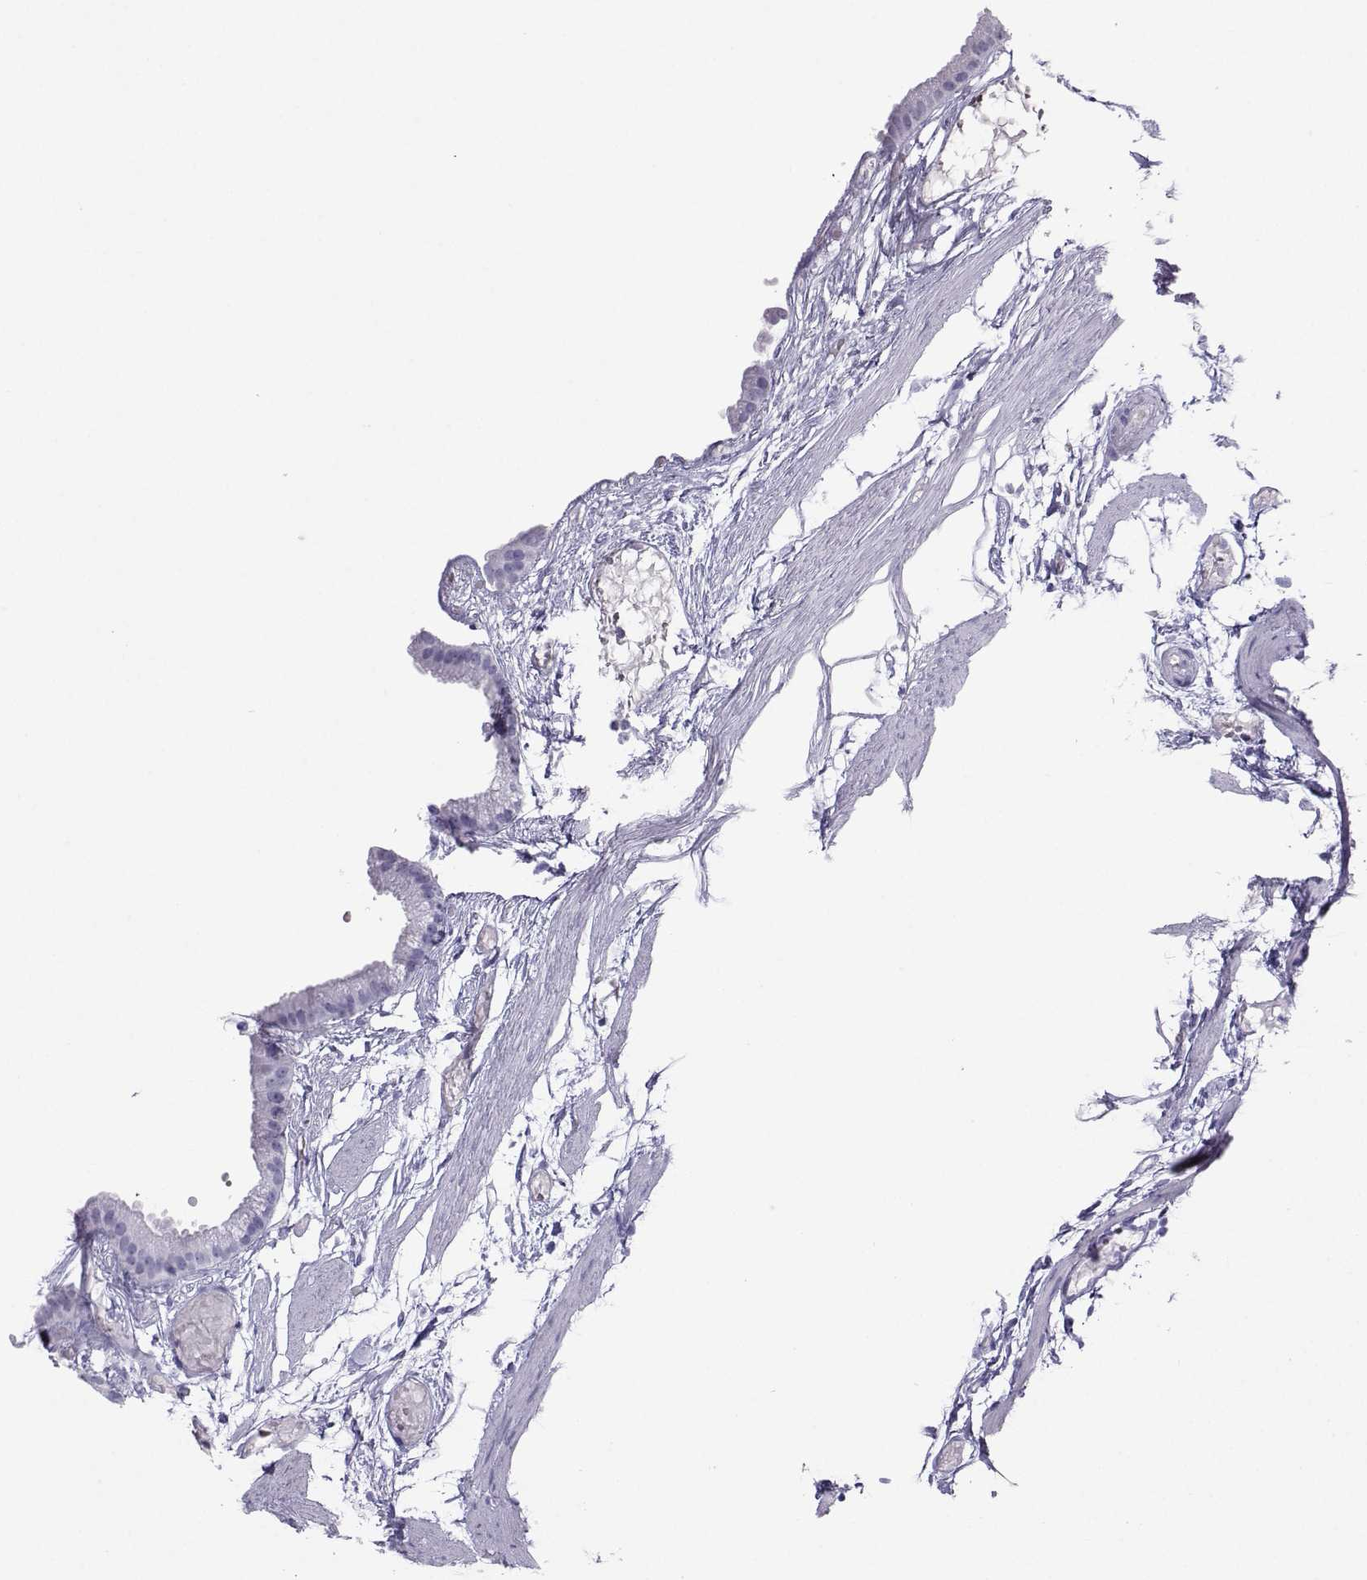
{"staining": {"intensity": "negative", "quantity": "none", "location": "none"}, "tissue": "gallbladder", "cell_type": "Glandular cells", "image_type": "normal", "snomed": [{"axis": "morphology", "description": "Normal tissue, NOS"}, {"axis": "topography", "description": "Gallbladder"}], "caption": "Human gallbladder stained for a protein using immunohistochemistry (IHC) demonstrates no positivity in glandular cells.", "gene": "LORICRIN", "patient": {"sex": "female", "age": 45}}